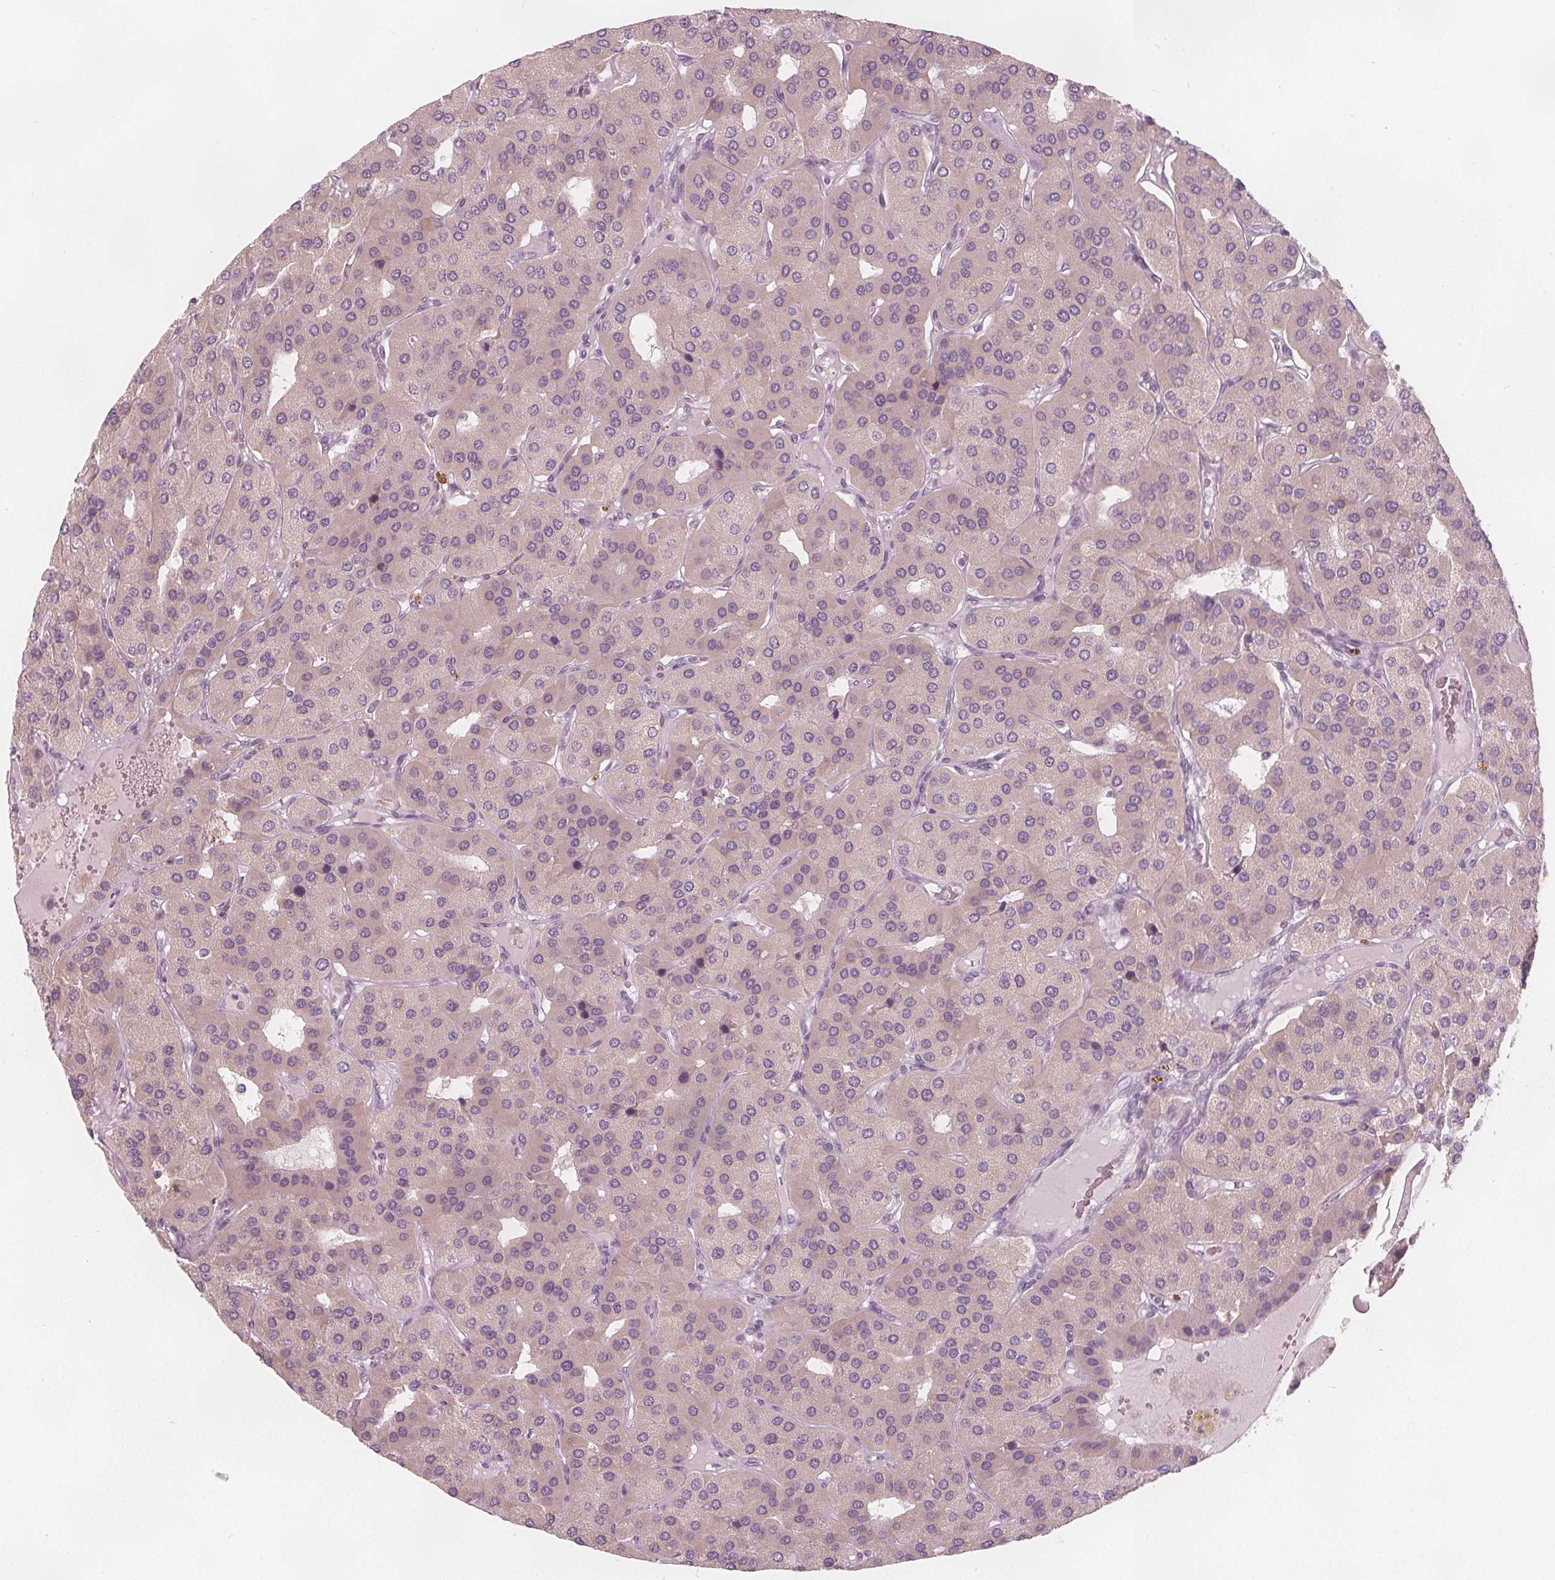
{"staining": {"intensity": "negative", "quantity": "none", "location": "none"}, "tissue": "parathyroid gland", "cell_type": "Glandular cells", "image_type": "normal", "snomed": [{"axis": "morphology", "description": "Normal tissue, NOS"}, {"axis": "morphology", "description": "Adenoma, NOS"}, {"axis": "topography", "description": "Parathyroid gland"}], "caption": "IHC micrograph of benign parathyroid gland stained for a protein (brown), which exhibits no staining in glandular cells.", "gene": "BRSK1", "patient": {"sex": "female", "age": 86}}